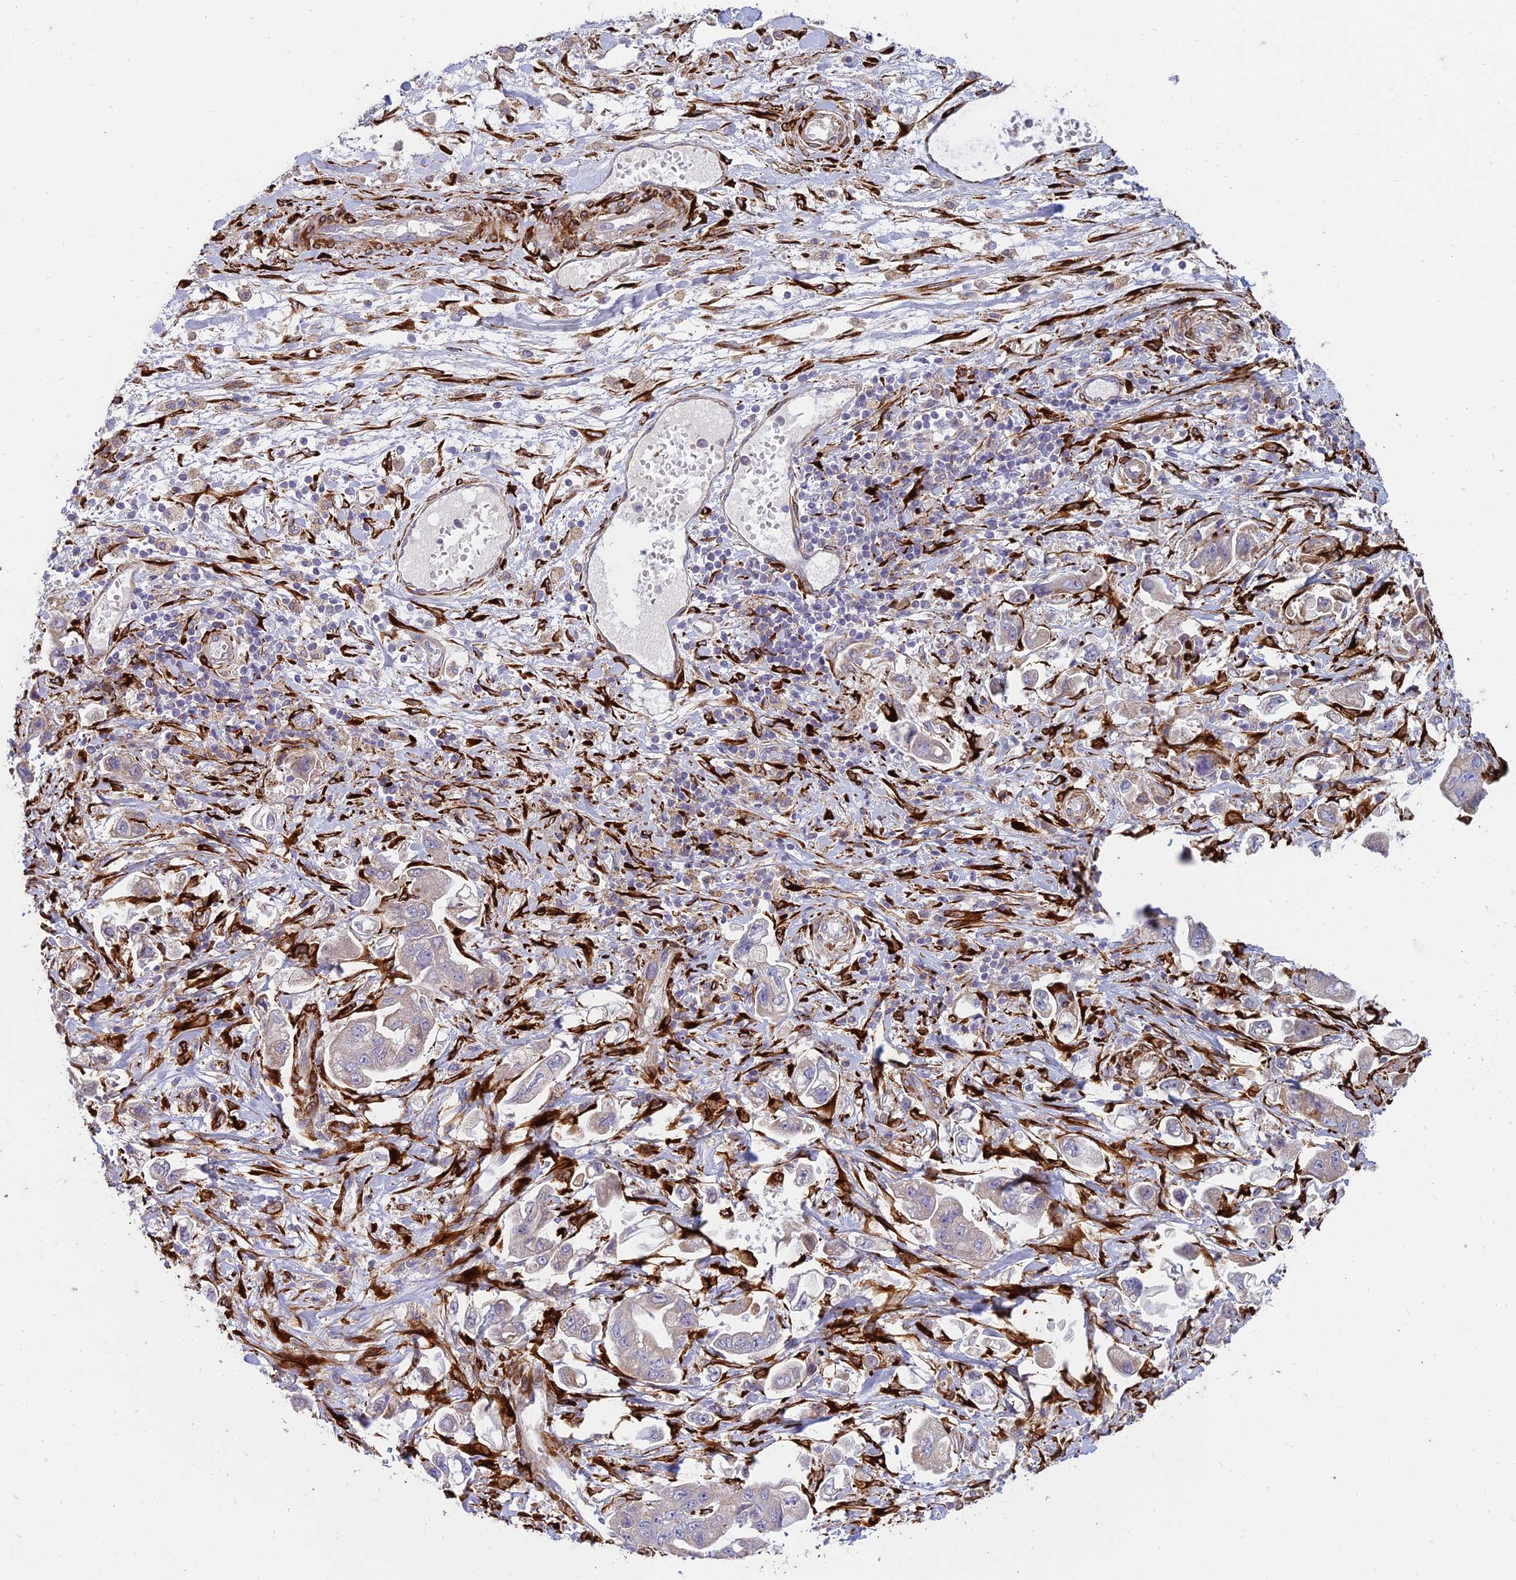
{"staining": {"intensity": "negative", "quantity": "none", "location": "none"}, "tissue": "stomach cancer", "cell_type": "Tumor cells", "image_type": "cancer", "snomed": [{"axis": "morphology", "description": "Adenocarcinoma, NOS"}, {"axis": "topography", "description": "Stomach"}], "caption": "Photomicrograph shows no significant protein expression in tumor cells of adenocarcinoma (stomach). The staining is performed using DAB brown chromogen with nuclei counter-stained in using hematoxylin.", "gene": "RCN3", "patient": {"sex": "male", "age": 62}}